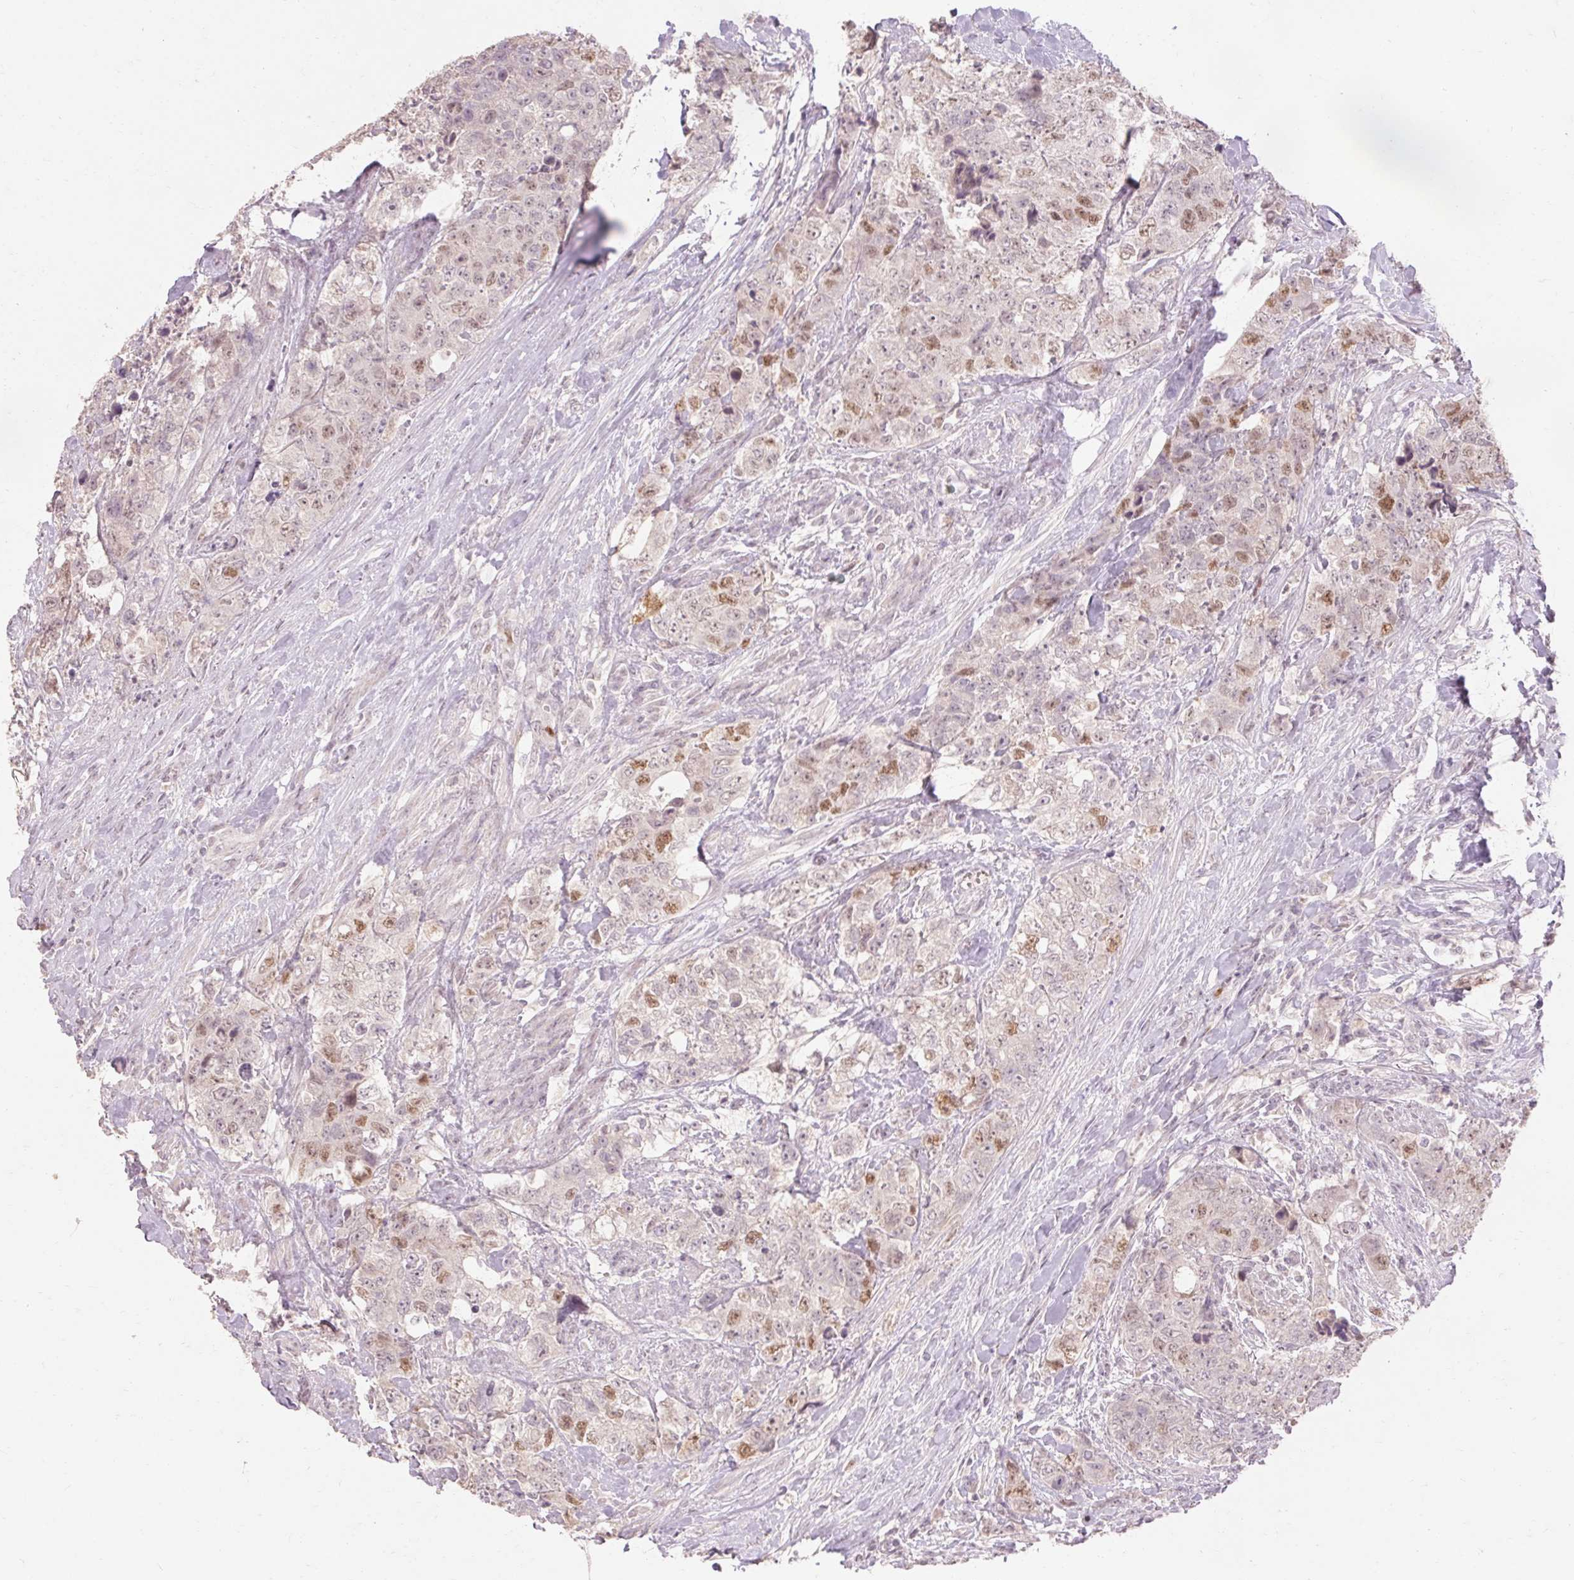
{"staining": {"intensity": "moderate", "quantity": "<25%", "location": "nuclear"}, "tissue": "urothelial cancer", "cell_type": "Tumor cells", "image_type": "cancer", "snomed": [{"axis": "morphology", "description": "Urothelial carcinoma, High grade"}, {"axis": "topography", "description": "Urinary bladder"}], "caption": "This histopathology image reveals immunohistochemistry (IHC) staining of urothelial cancer, with low moderate nuclear staining in about <25% of tumor cells.", "gene": "SKP2", "patient": {"sex": "female", "age": 78}}